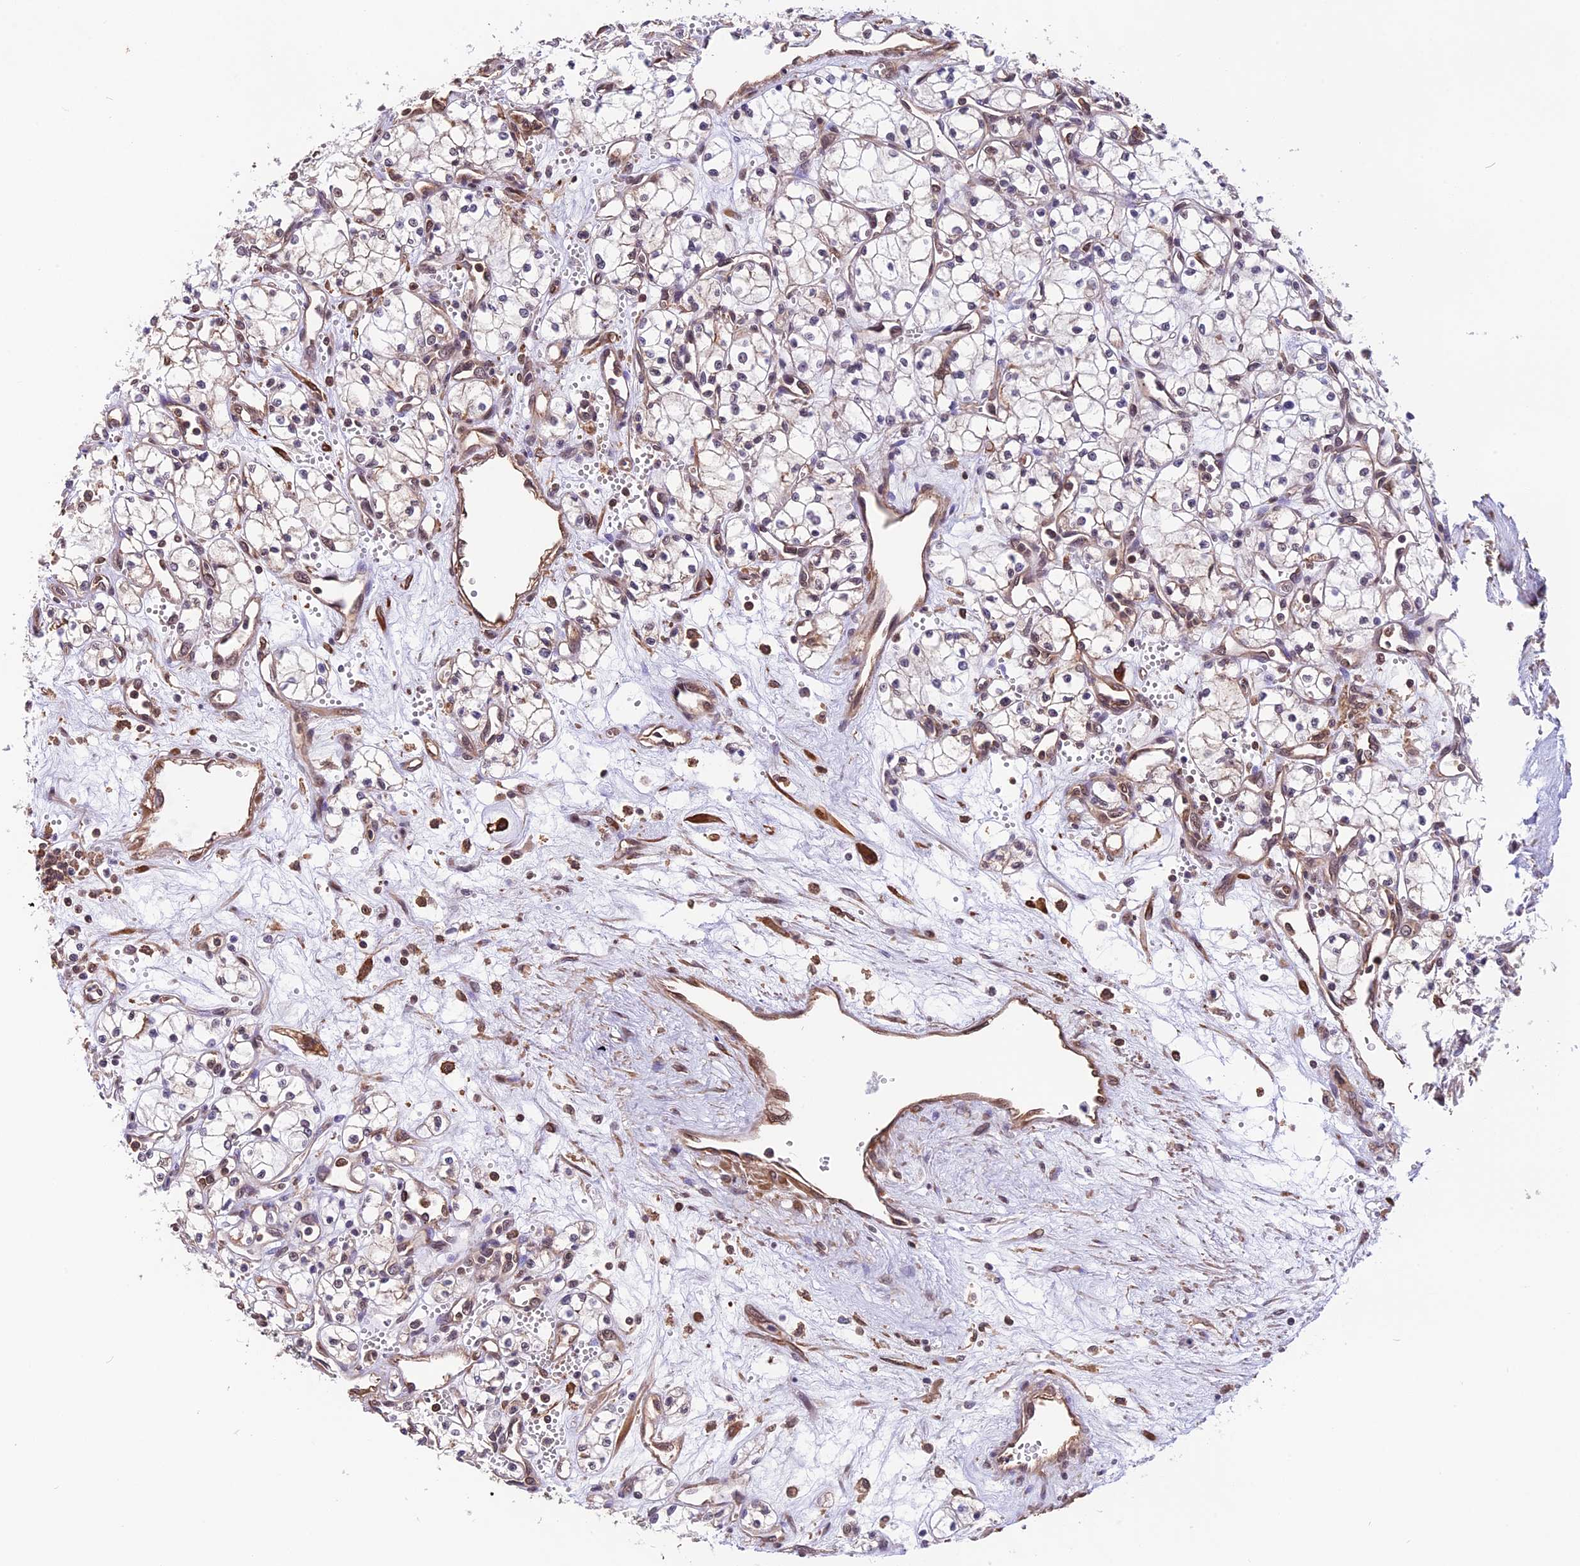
{"staining": {"intensity": "negative", "quantity": "none", "location": "none"}, "tissue": "renal cancer", "cell_type": "Tumor cells", "image_type": "cancer", "snomed": [{"axis": "morphology", "description": "Adenocarcinoma, NOS"}, {"axis": "topography", "description": "Kidney"}], "caption": "The micrograph shows no significant staining in tumor cells of renal cancer (adenocarcinoma). (DAB immunohistochemistry (IHC) with hematoxylin counter stain).", "gene": "ZC3H4", "patient": {"sex": "male", "age": 59}}